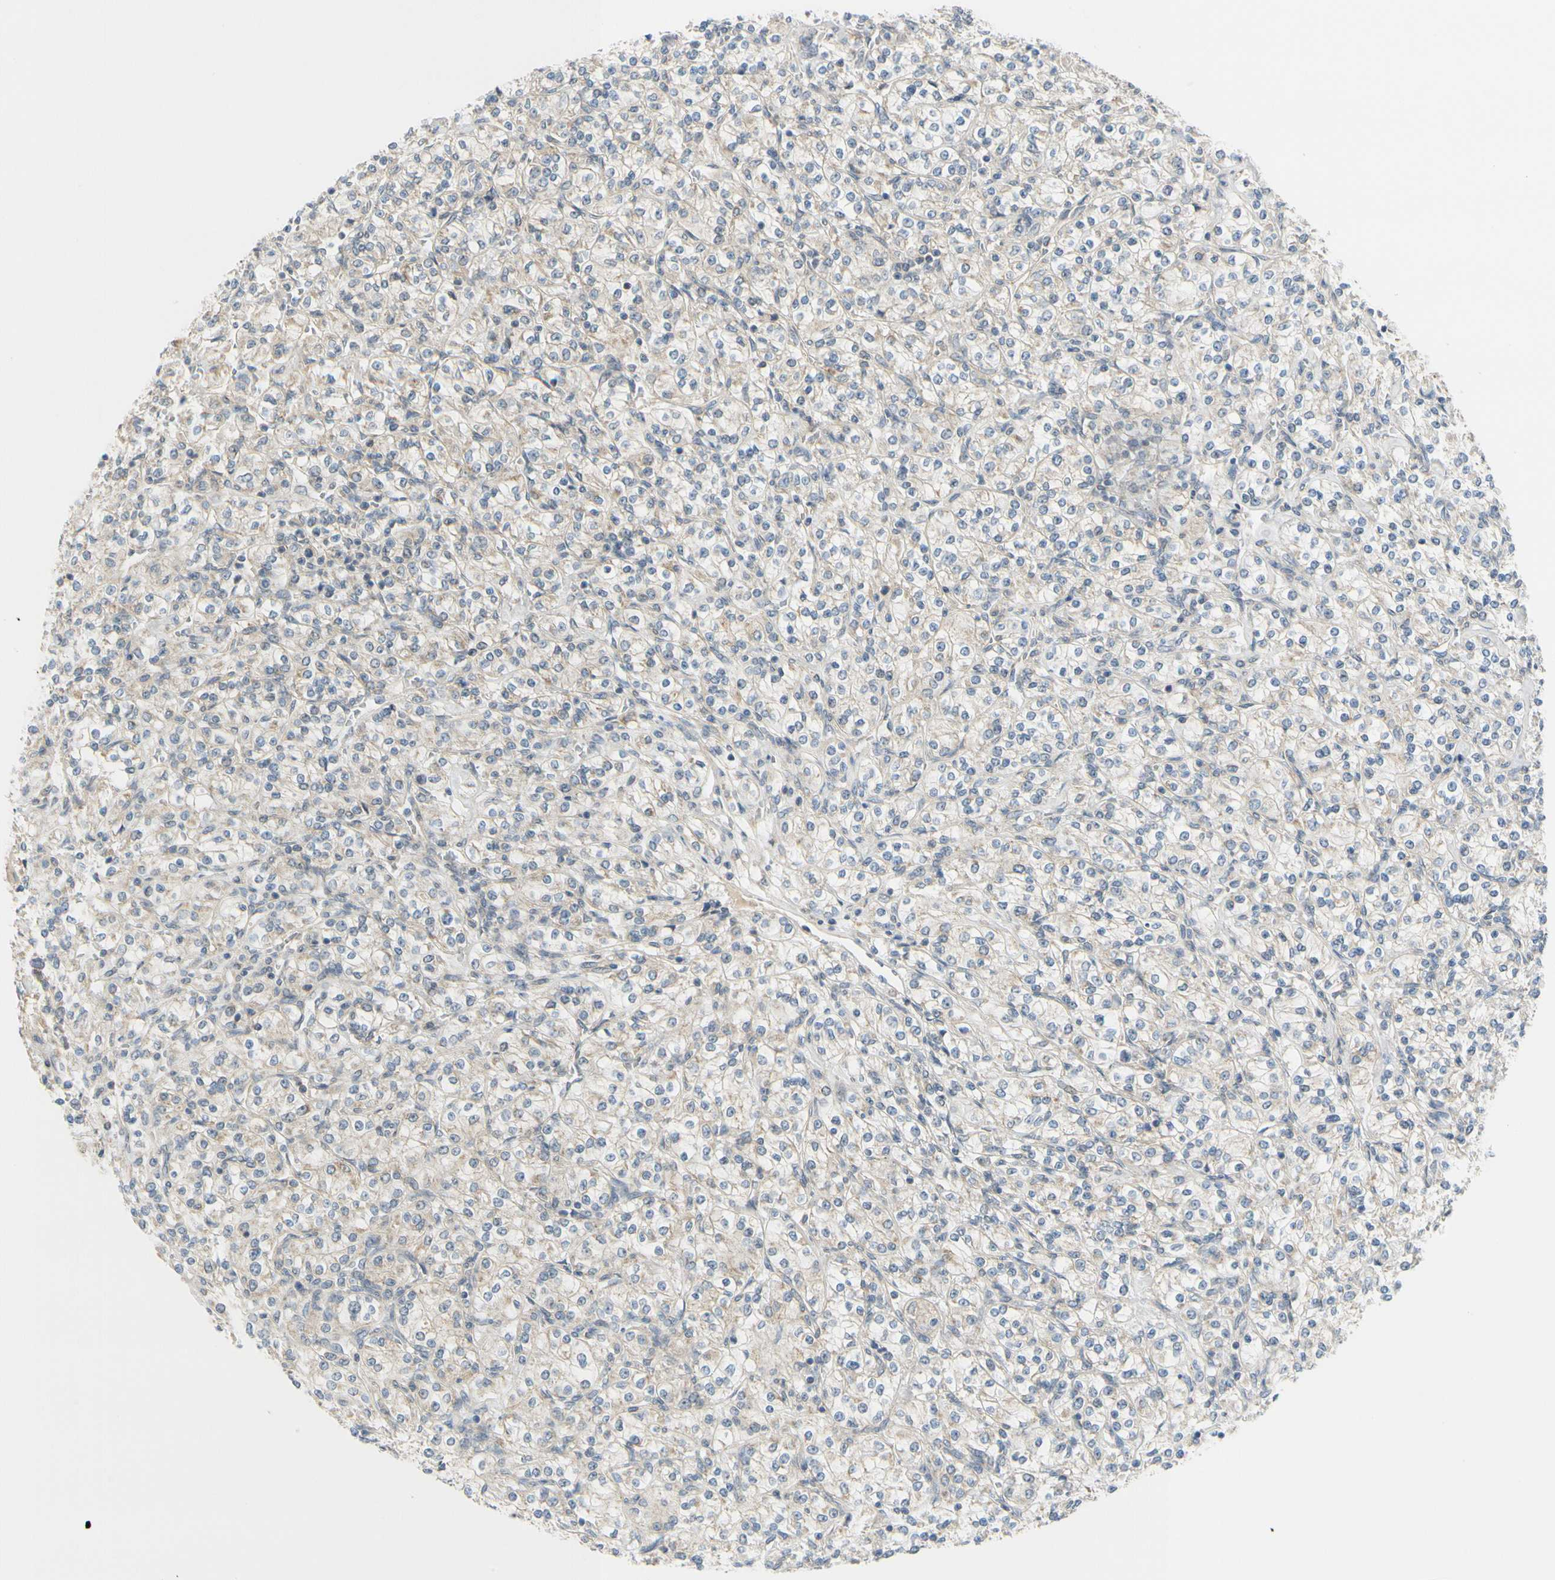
{"staining": {"intensity": "negative", "quantity": "none", "location": "none"}, "tissue": "renal cancer", "cell_type": "Tumor cells", "image_type": "cancer", "snomed": [{"axis": "morphology", "description": "Adenocarcinoma, NOS"}, {"axis": "topography", "description": "Kidney"}], "caption": "This is an IHC histopathology image of human renal cancer. There is no positivity in tumor cells.", "gene": "FHL2", "patient": {"sex": "male", "age": 77}}